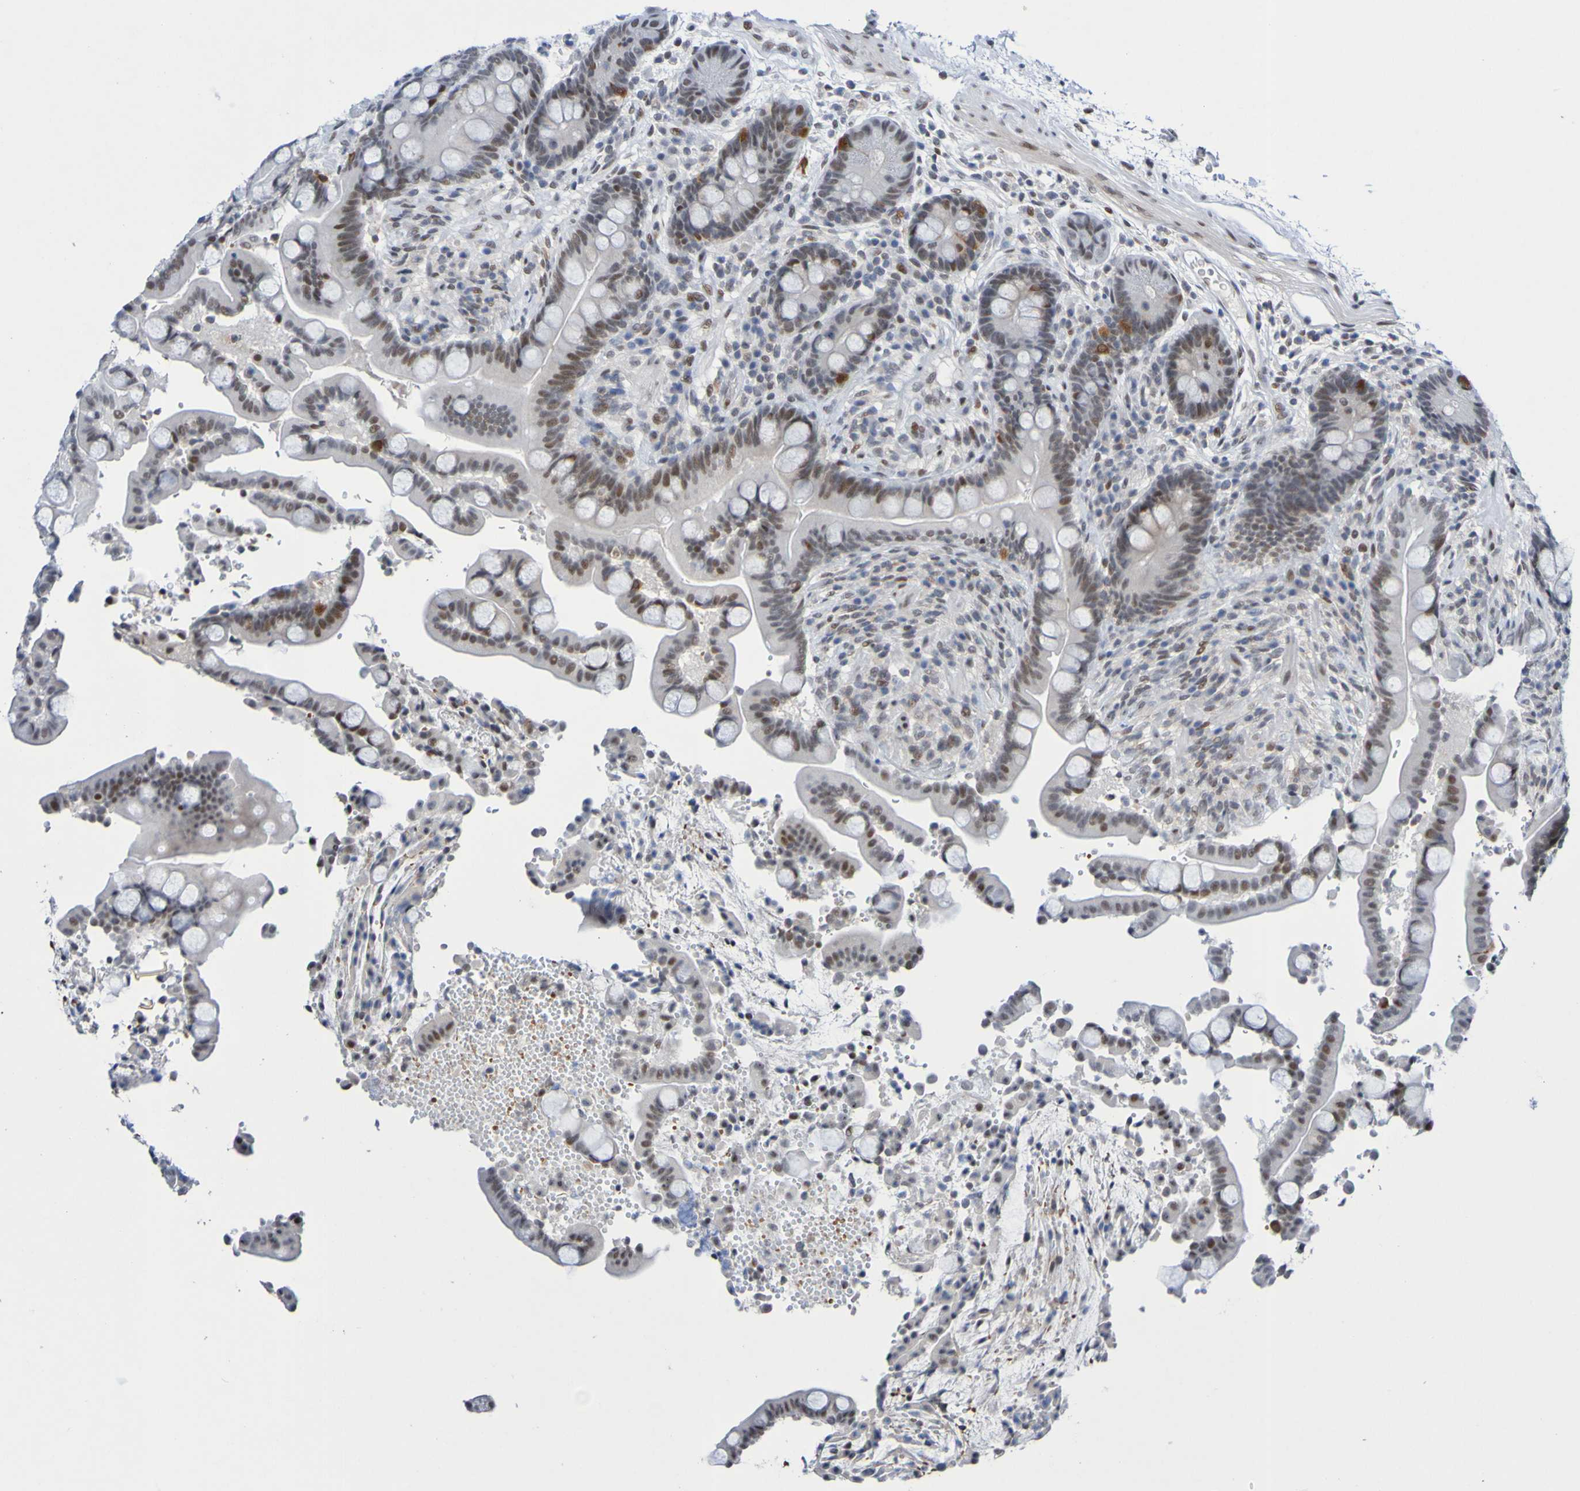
{"staining": {"intensity": "negative", "quantity": "none", "location": "none"}, "tissue": "colon", "cell_type": "Endothelial cells", "image_type": "normal", "snomed": [{"axis": "morphology", "description": "Normal tissue, NOS"}, {"axis": "topography", "description": "Colon"}], "caption": "High power microscopy histopathology image of an immunohistochemistry (IHC) photomicrograph of normal colon, revealing no significant positivity in endothelial cells. Nuclei are stained in blue.", "gene": "PCGF1", "patient": {"sex": "male", "age": 73}}